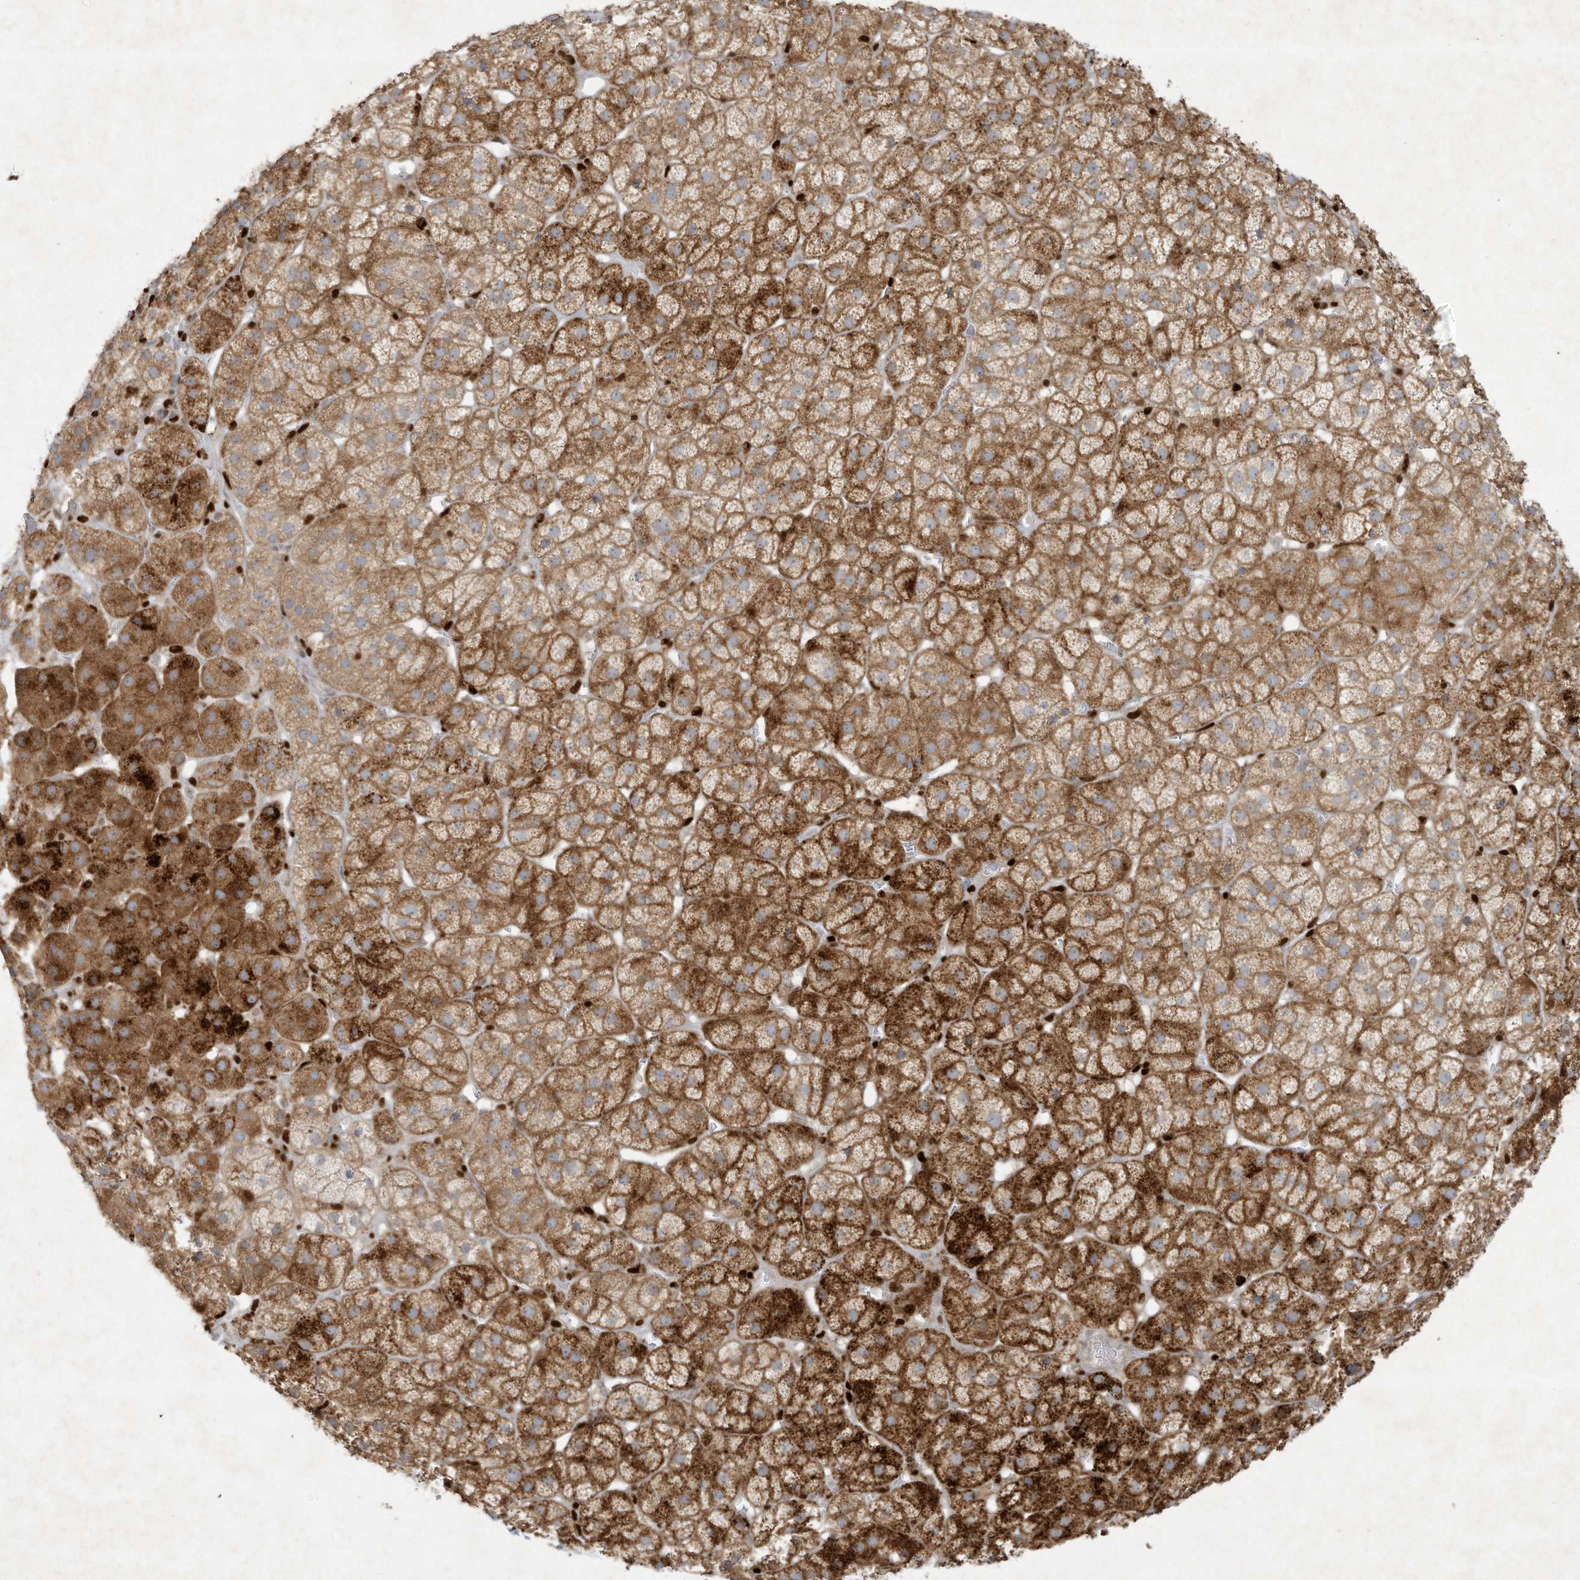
{"staining": {"intensity": "strong", "quantity": "25%-75%", "location": "cytoplasmic/membranous"}, "tissue": "adrenal gland", "cell_type": "Glandular cells", "image_type": "normal", "snomed": [{"axis": "morphology", "description": "Normal tissue, NOS"}, {"axis": "topography", "description": "Adrenal gland"}], "caption": "Brown immunohistochemical staining in normal human adrenal gland displays strong cytoplasmic/membranous staining in about 25%-75% of glandular cells.", "gene": "TUBE1", "patient": {"sex": "female", "age": 57}}